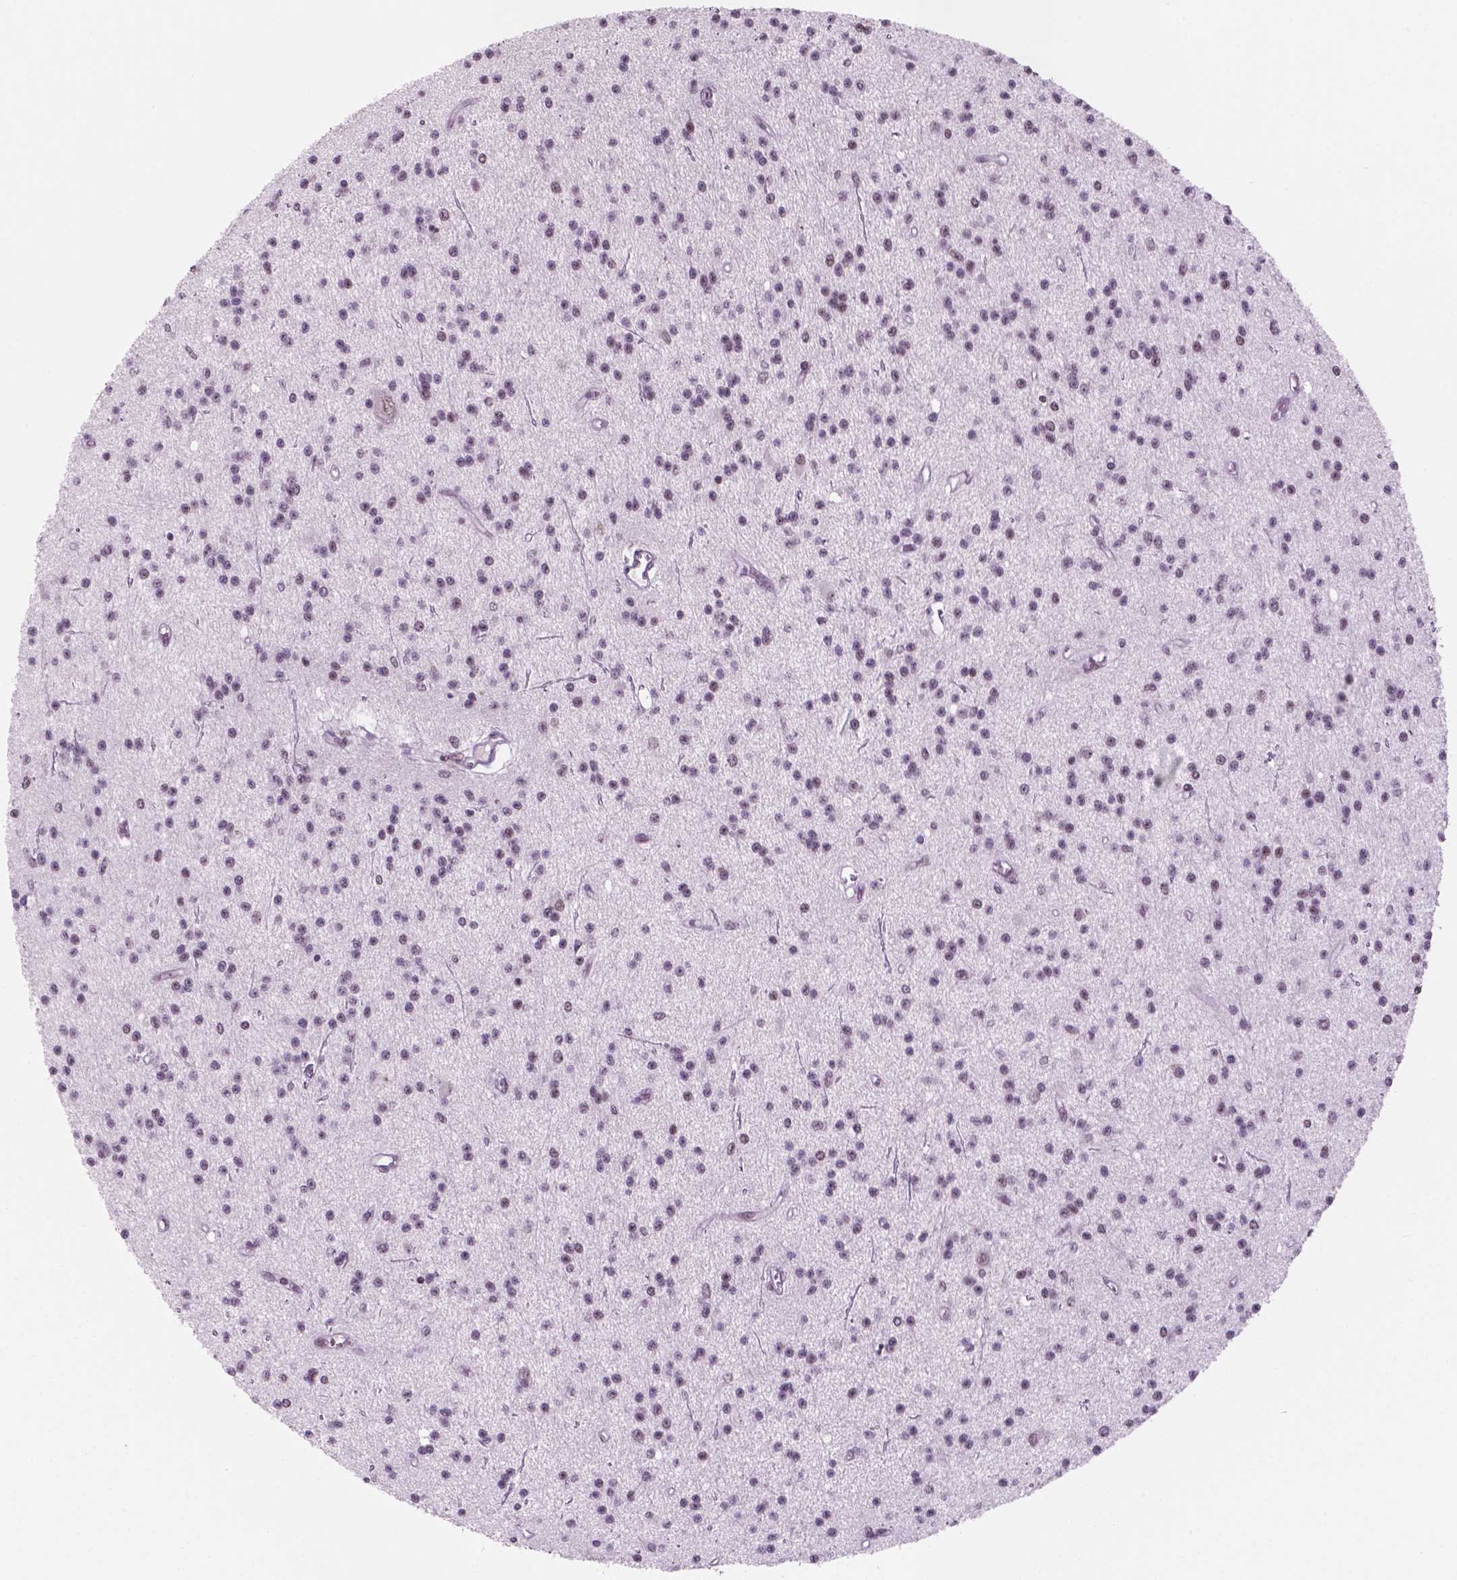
{"staining": {"intensity": "moderate", "quantity": "25%-75%", "location": "nuclear"}, "tissue": "glioma", "cell_type": "Tumor cells", "image_type": "cancer", "snomed": [{"axis": "morphology", "description": "Glioma, malignant, Low grade"}, {"axis": "topography", "description": "Brain"}], "caption": "Human malignant low-grade glioma stained for a protein (brown) demonstrates moderate nuclear positive positivity in approximately 25%-75% of tumor cells.", "gene": "POLR2E", "patient": {"sex": "male", "age": 27}}